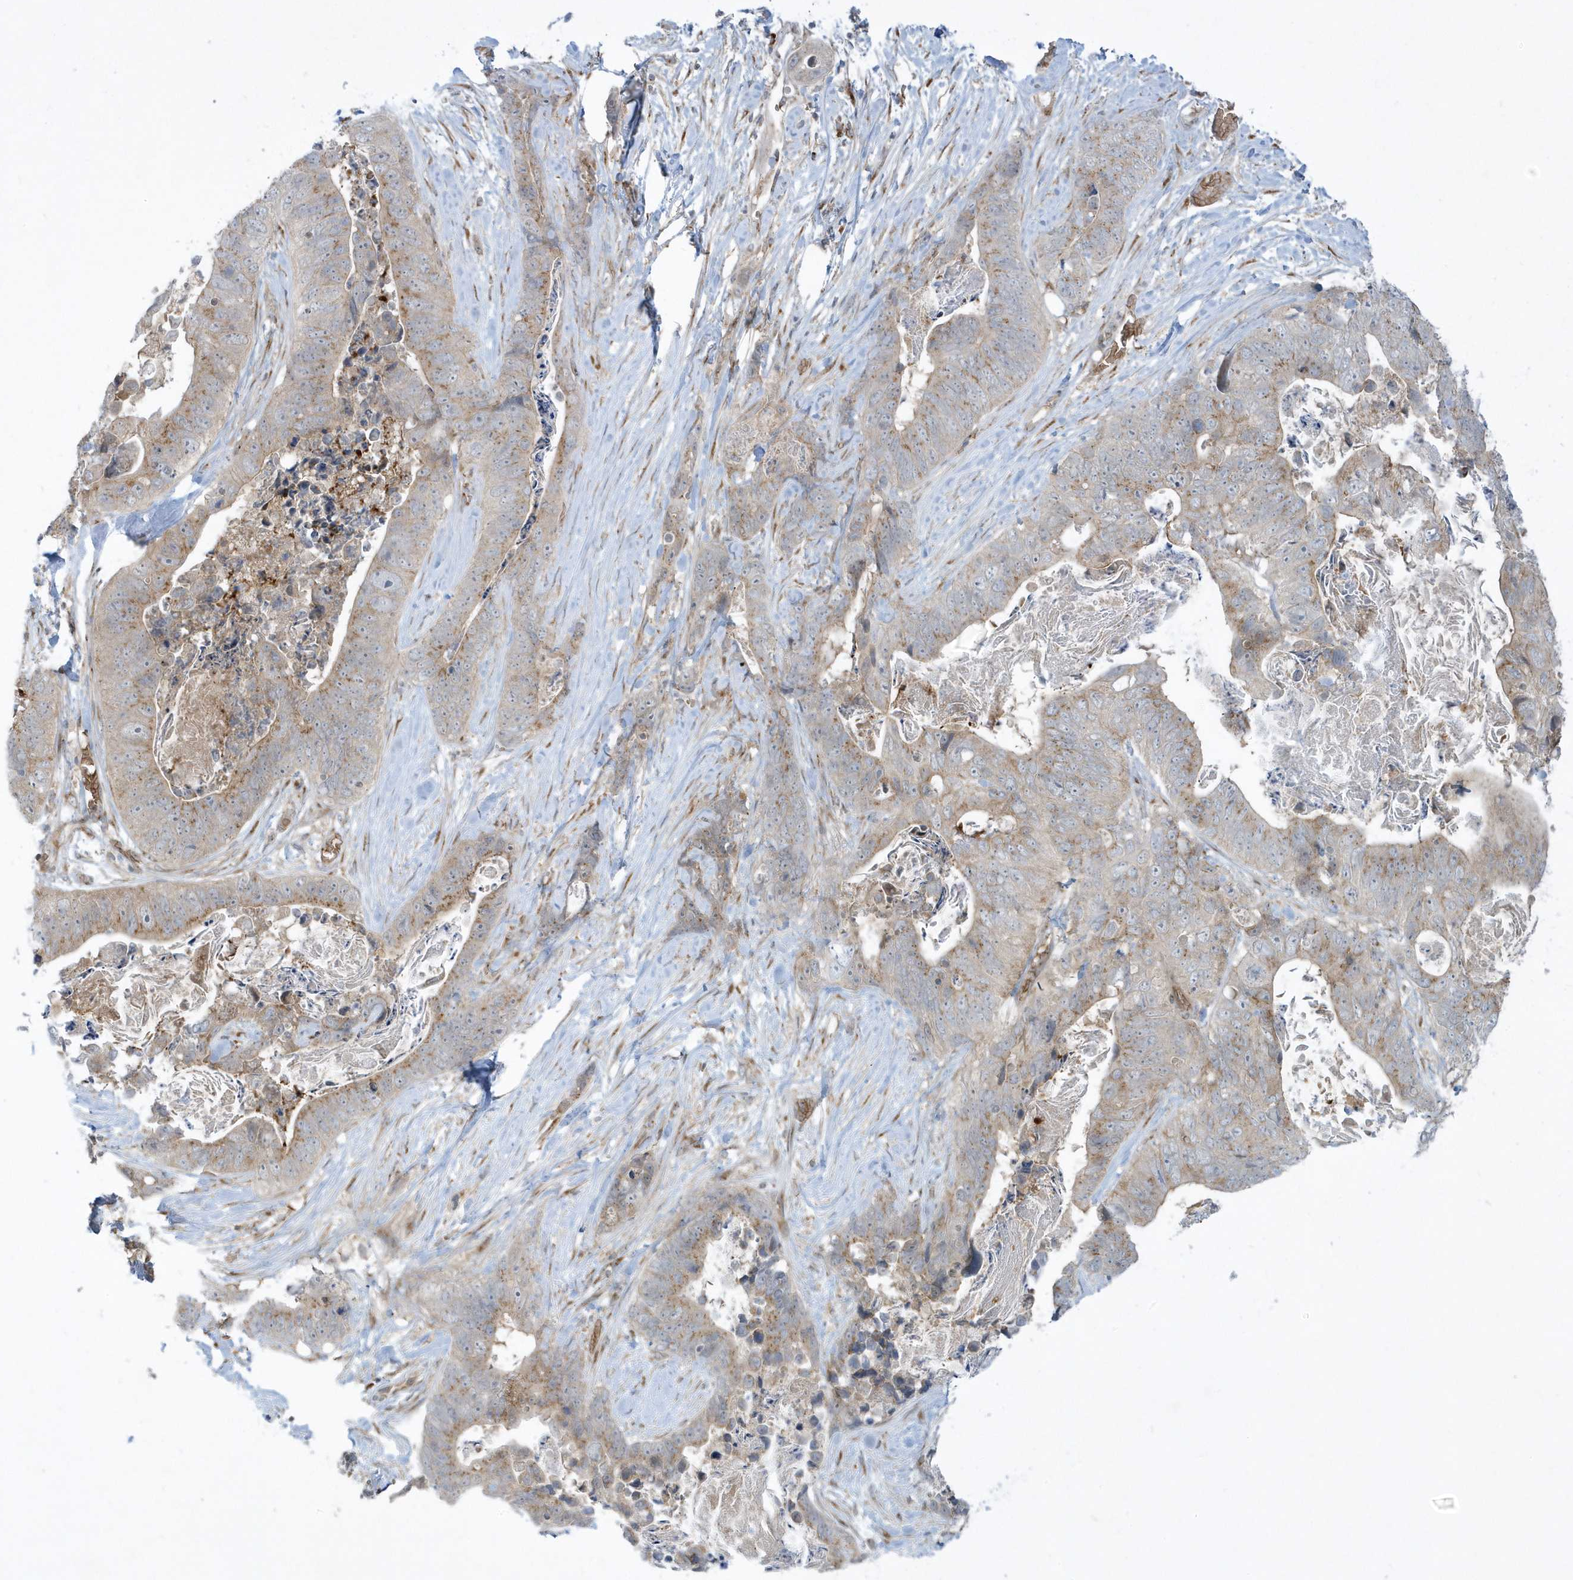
{"staining": {"intensity": "moderate", "quantity": ">75%", "location": "cytoplasmic/membranous"}, "tissue": "stomach cancer", "cell_type": "Tumor cells", "image_type": "cancer", "snomed": [{"axis": "morphology", "description": "Adenocarcinoma, NOS"}, {"axis": "topography", "description": "Stomach"}], "caption": "Brown immunohistochemical staining in human adenocarcinoma (stomach) exhibits moderate cytoplasmic/membranous staining in approximately >75% of tumor cells.", "gene": "RPP40", "patient": {"sex": "female", "age": 89}}